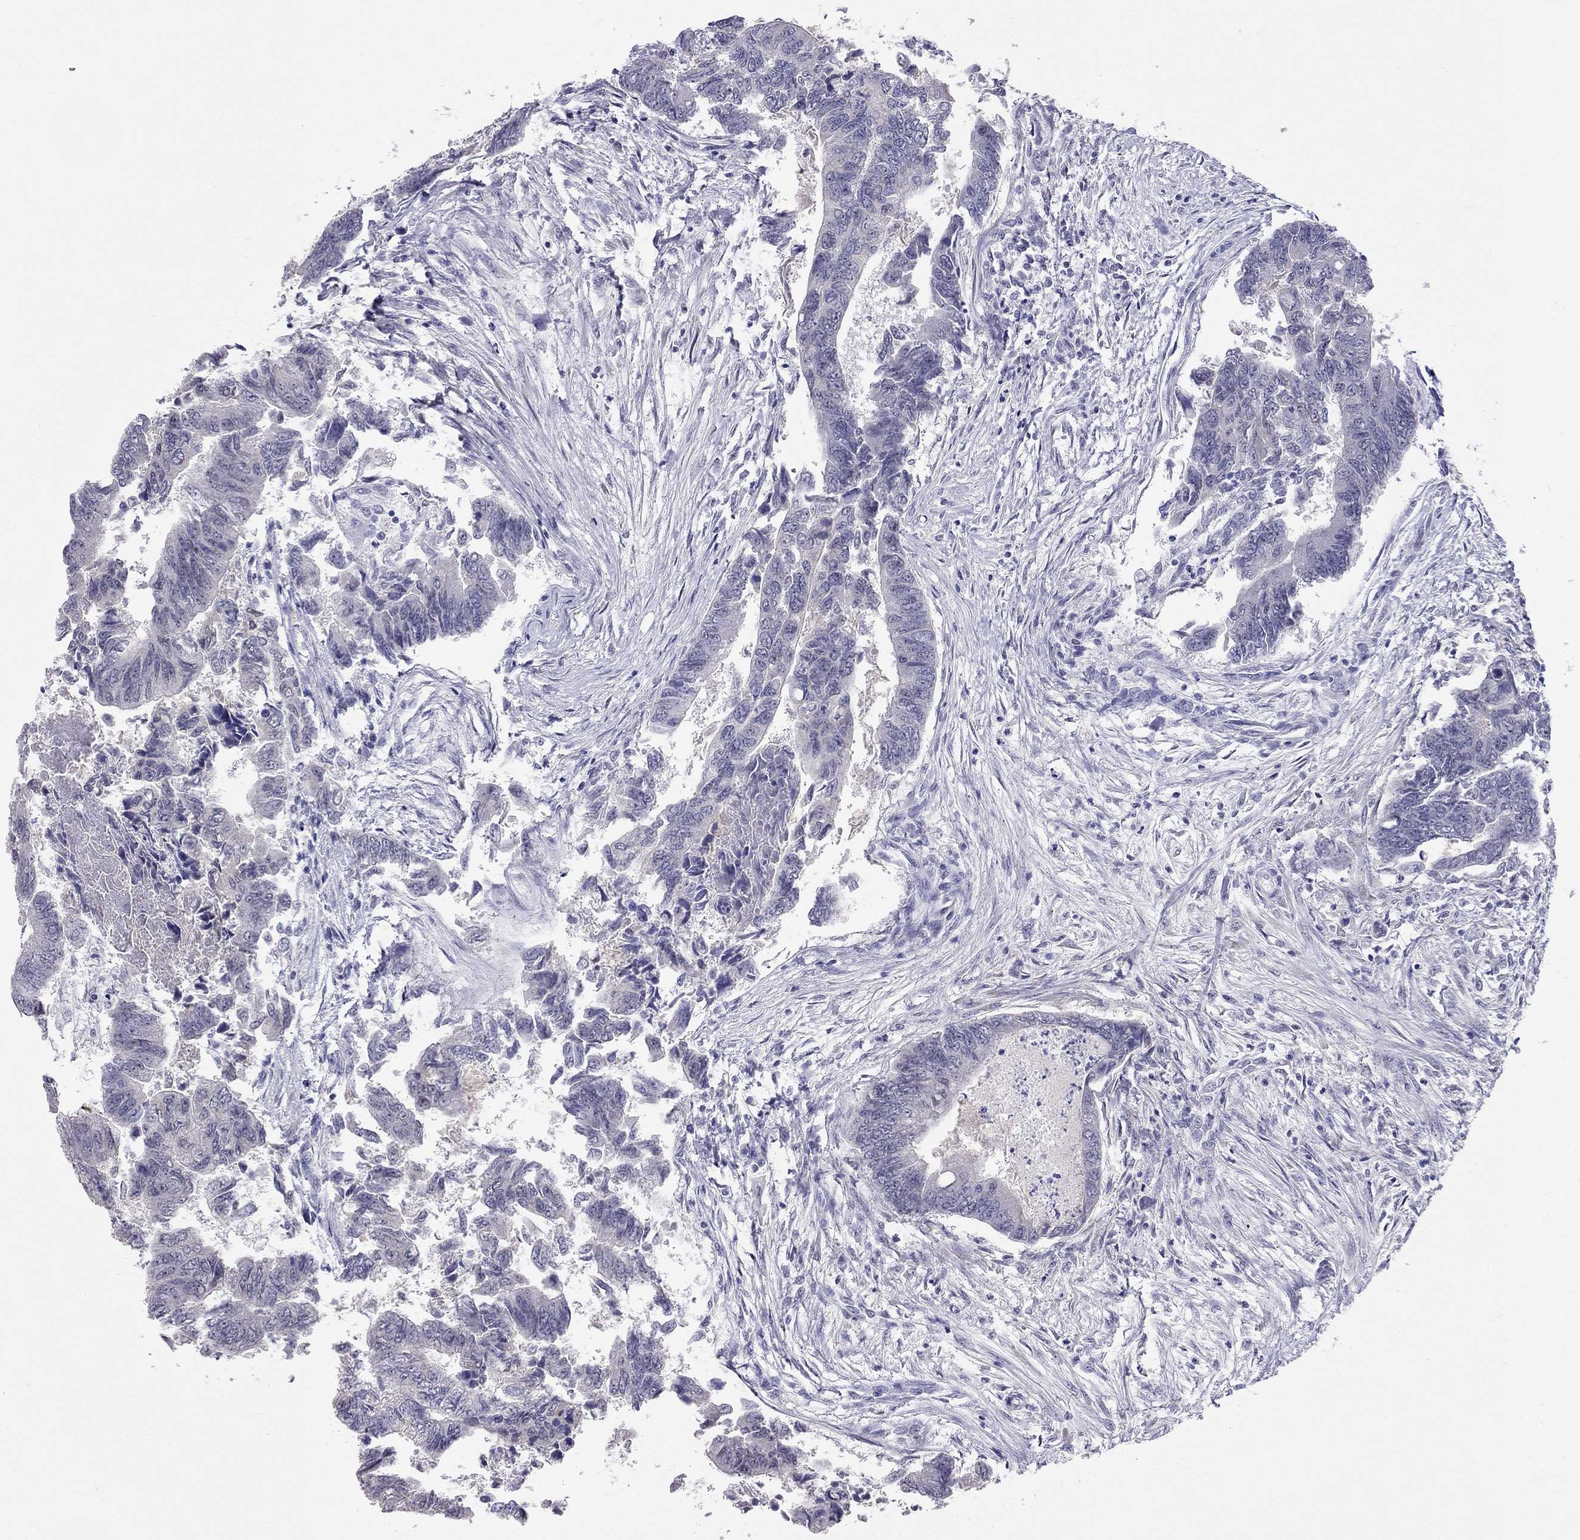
{"staining": {"intensity": "negative", "quantity": "none", "location": "none"}, "tissue": "colorectal cancer", "cell_type": "Tumor cells", "image_type": "cancer", "snomed": [{"axis": "morphology", "description": "Adenocarcinoma, NOS"}, {"axis": "topography", "description": "Colon"}], "caption": "Immunohistochemistry (IHC) micrograph of colorectal cancer stained for a protein (brown), which demonstrates no staining in tumor cells. The staining was performed using DAB to visualize the protein expression in brown, while the nuclei were stained in blue with hematoxylin (Magnification: 20x).", "gene": "MYO3B", "patient": {"sex": "female", "age": 65}}